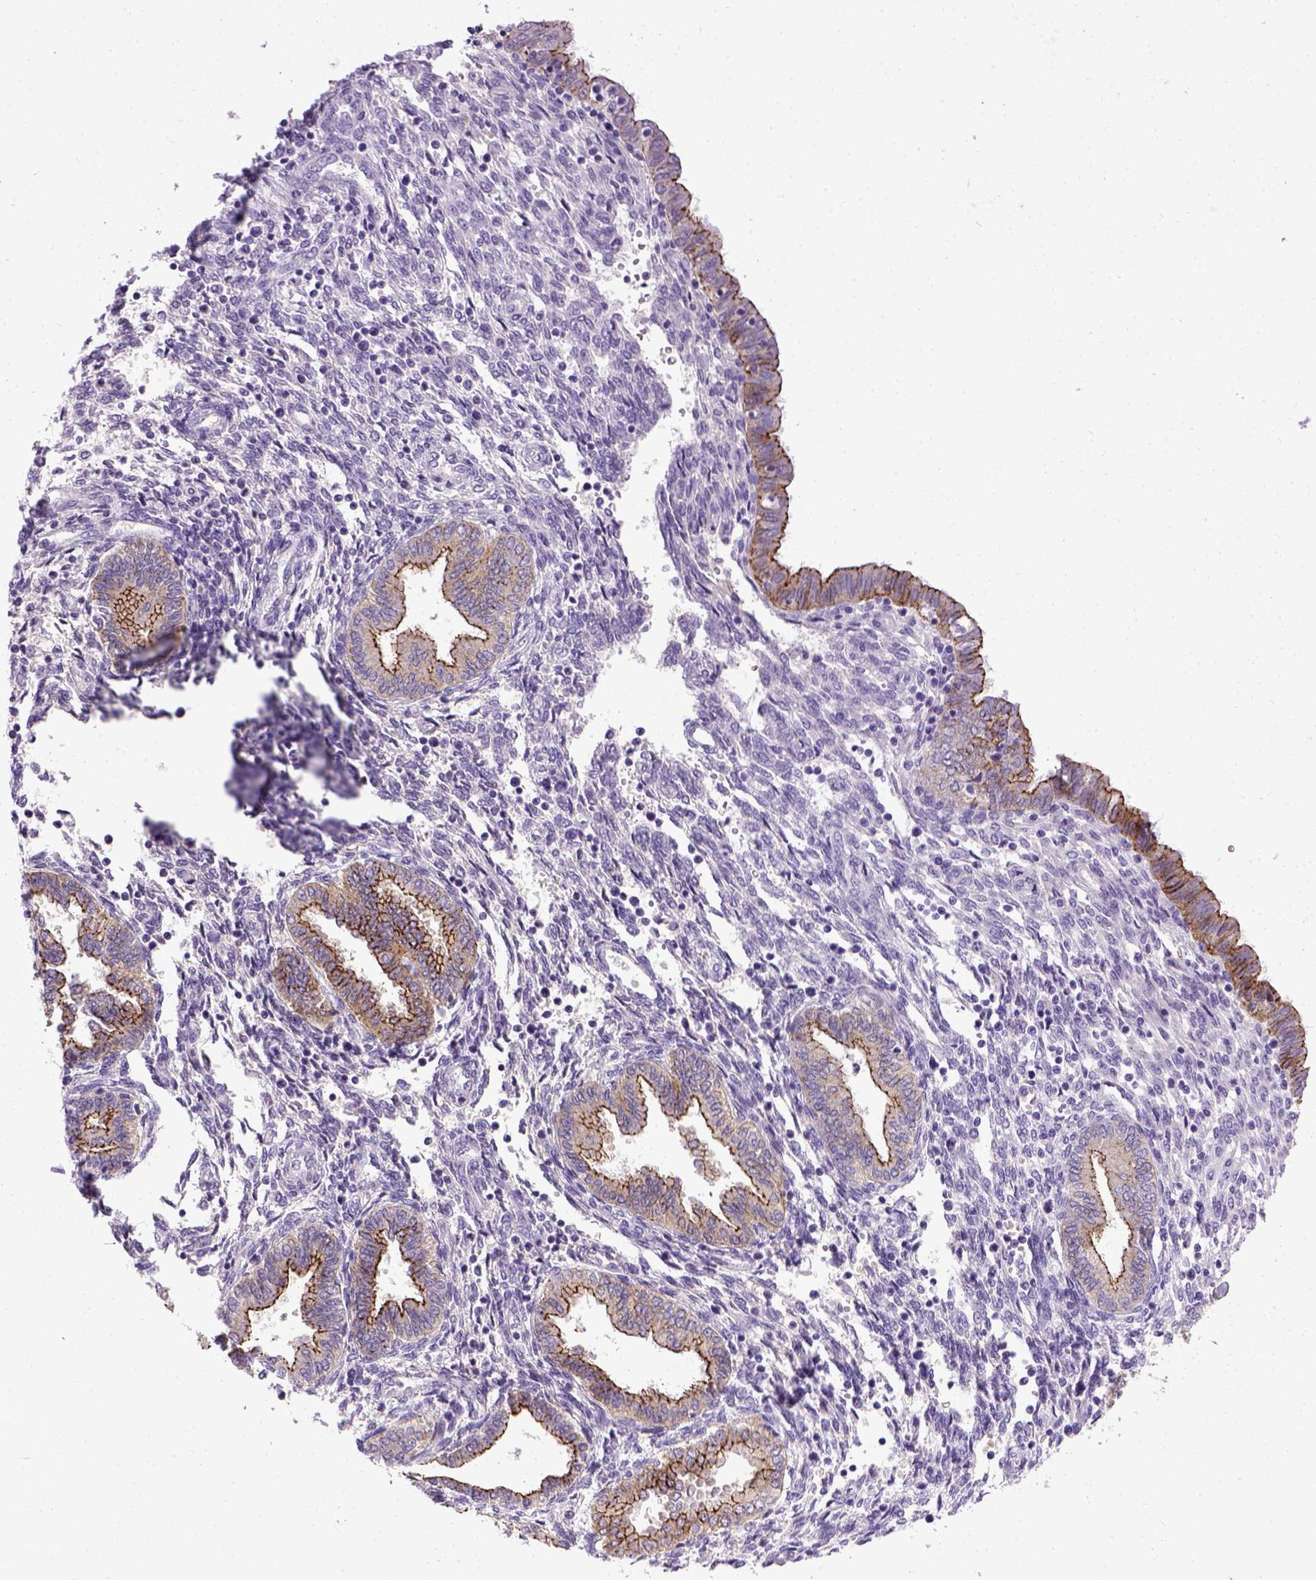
{"staining": {"intensity": "negative", "quantity": "none", "location": "none"}, "tissue": "endometrium", "cell_type": "Cells in endometrial stroma", "image_type": "normal", "snomed": [{"axis": "morphology", "description": "Normal tissue, NOS"}, {"axis": "topography", "description": "Endometrium"}], "caption": "Benign endometrium was stained to show a protein in brown. There is no significant staining in cells in endometrial stroma. (Immunohistochemistry, brightfield microscopy, high magnification).", "gene": "CDH1", "patient": {"sex": "female", "age": 42}}